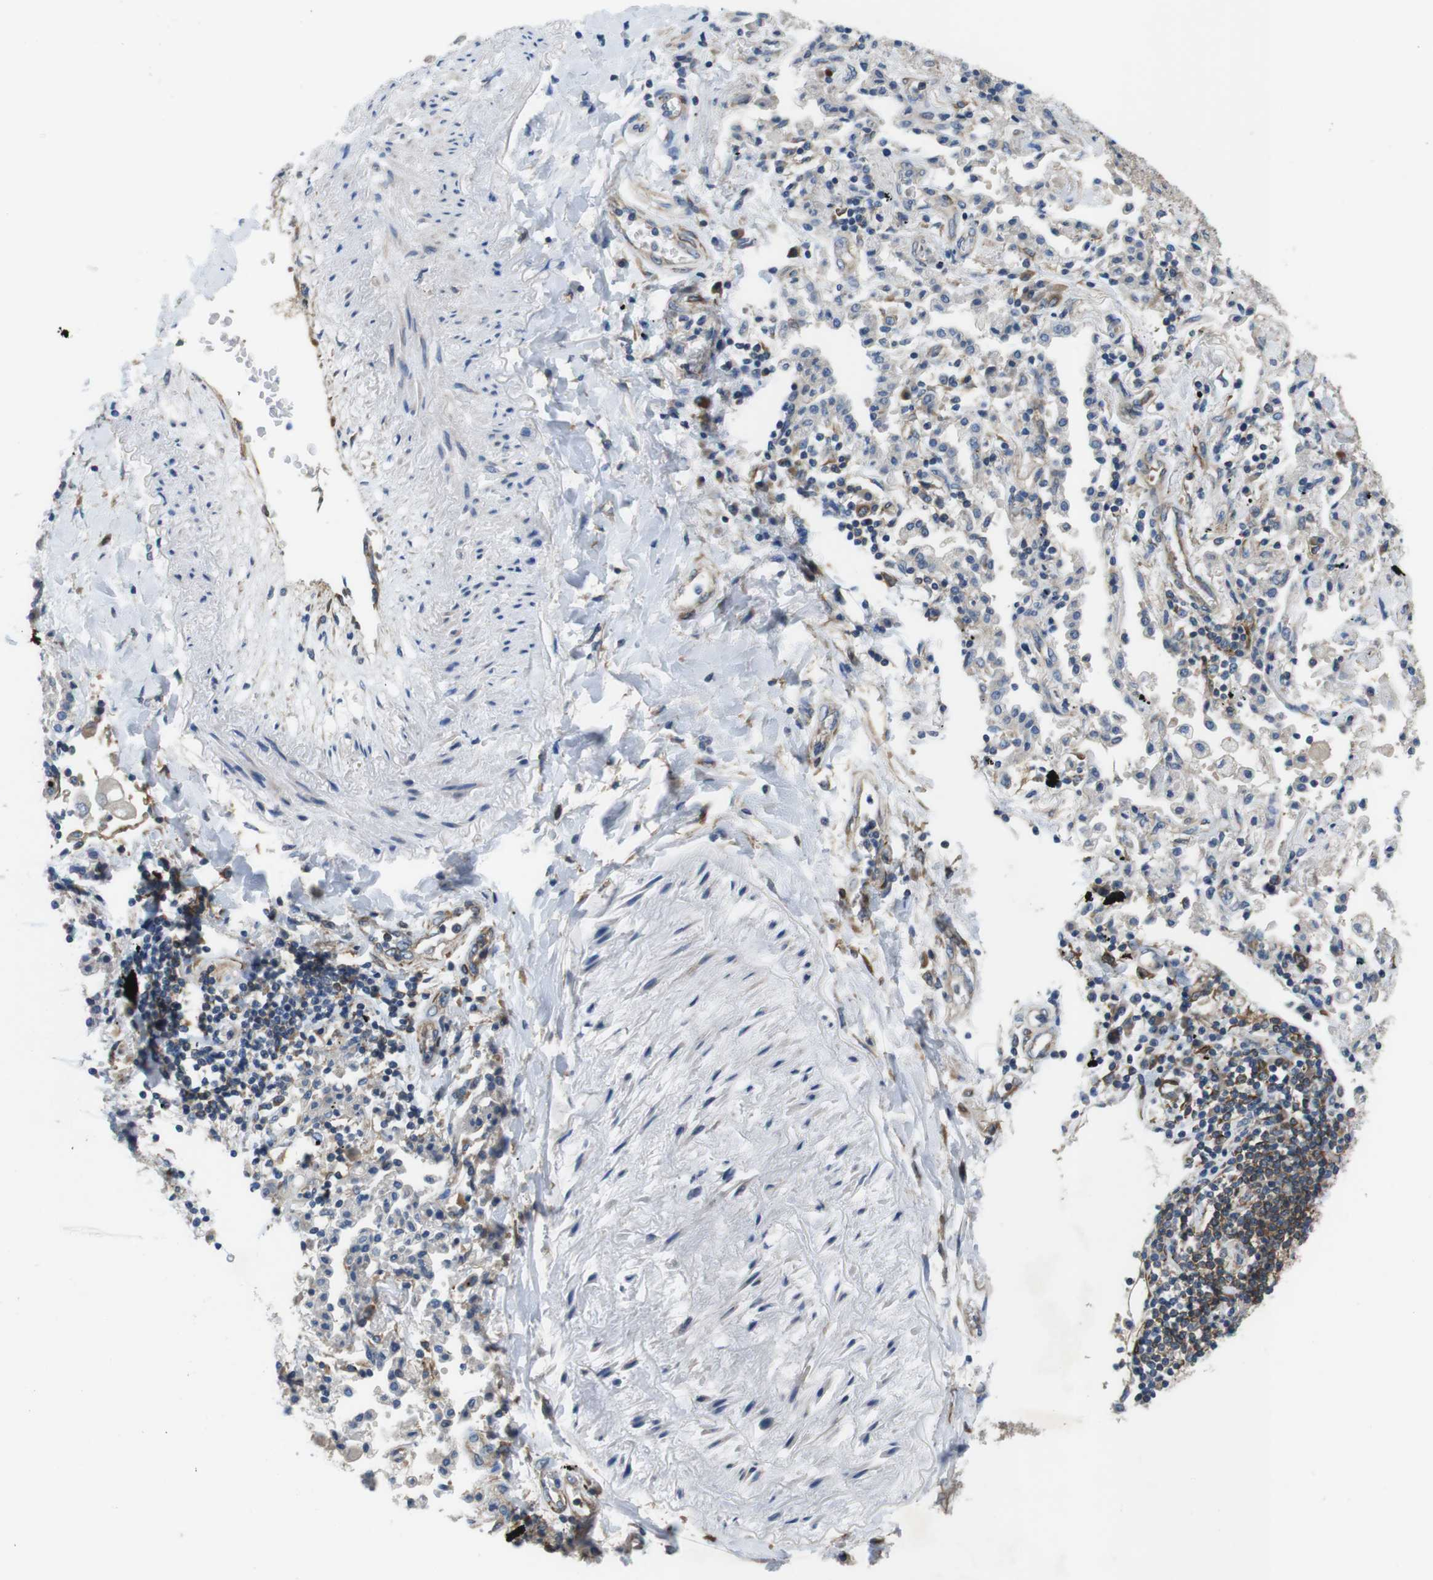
{"staining": {"intensity": "negative", "quantity": "none", "location": "none"}, "tissue": "lung cancer", "cell_type": "Tumor cells", "image_type": "cancer", "snomed": [{"axis": "morphology", "description": "Adenocarcinoma, NOS"}, {"axis": "topography", "description": "Lung"}], "caption": "Immunohistochemical staining of lung cancer (adenocarcinoma) reveals no significant positivity in tumor cells.", "gene": "DCLK1", "patient": {"sex": "female", "age": 65}}